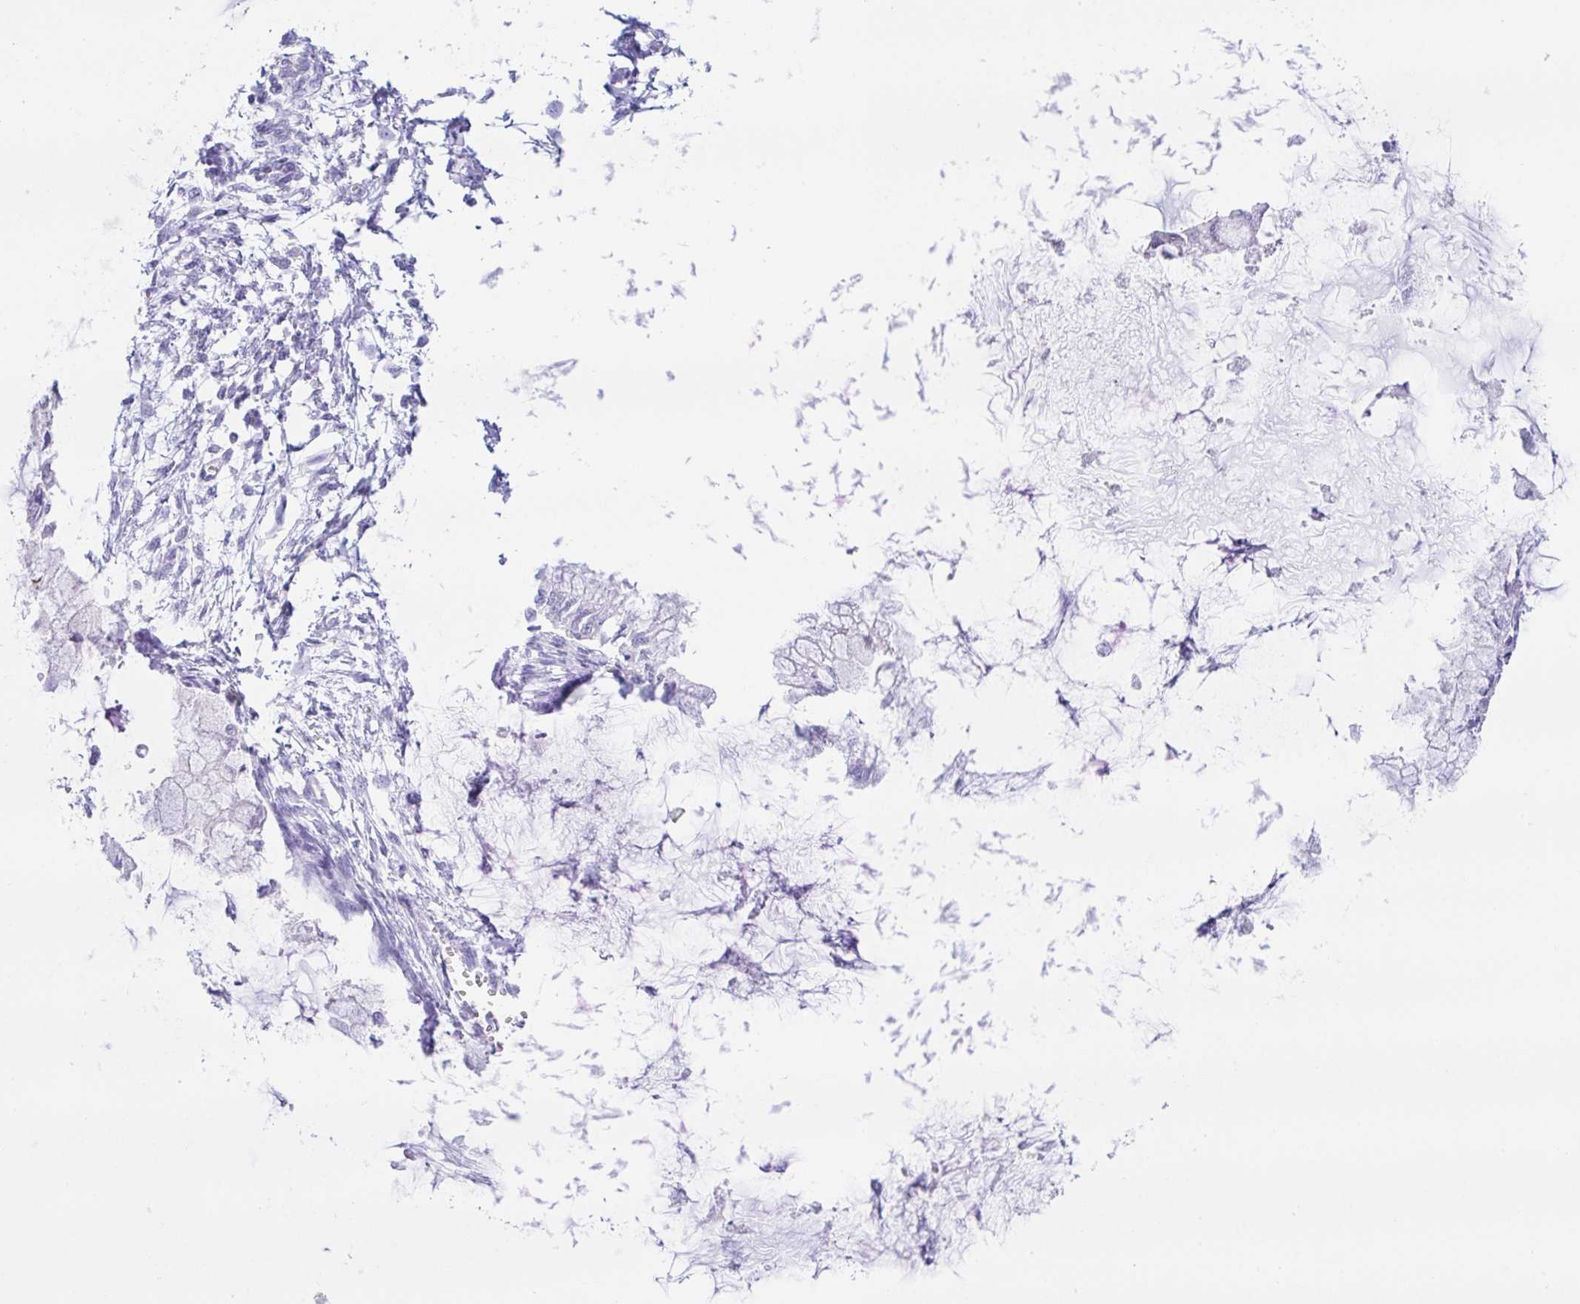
{"staining": {"intensity": "negative", "quantity": "none", "location": "none"}, "tissue": "ovarian cancer", "cell_type": "Tumor cells", "image_type": "cancer", "snomed": [{"axis": "morphology", "description": "Cystadenocarcinoma, mucinous, NOS"}, {"axis": "topography", "description": "Ovary"}], "caption": "This image is of ovarian cancer stained with immunohistochemistry to label a protein in brown with the nuclei are counter-stained blue. There is no positivity in tumor cells.", "gene": "PAX8", "patient": {"sex": "female", "age": 34}}